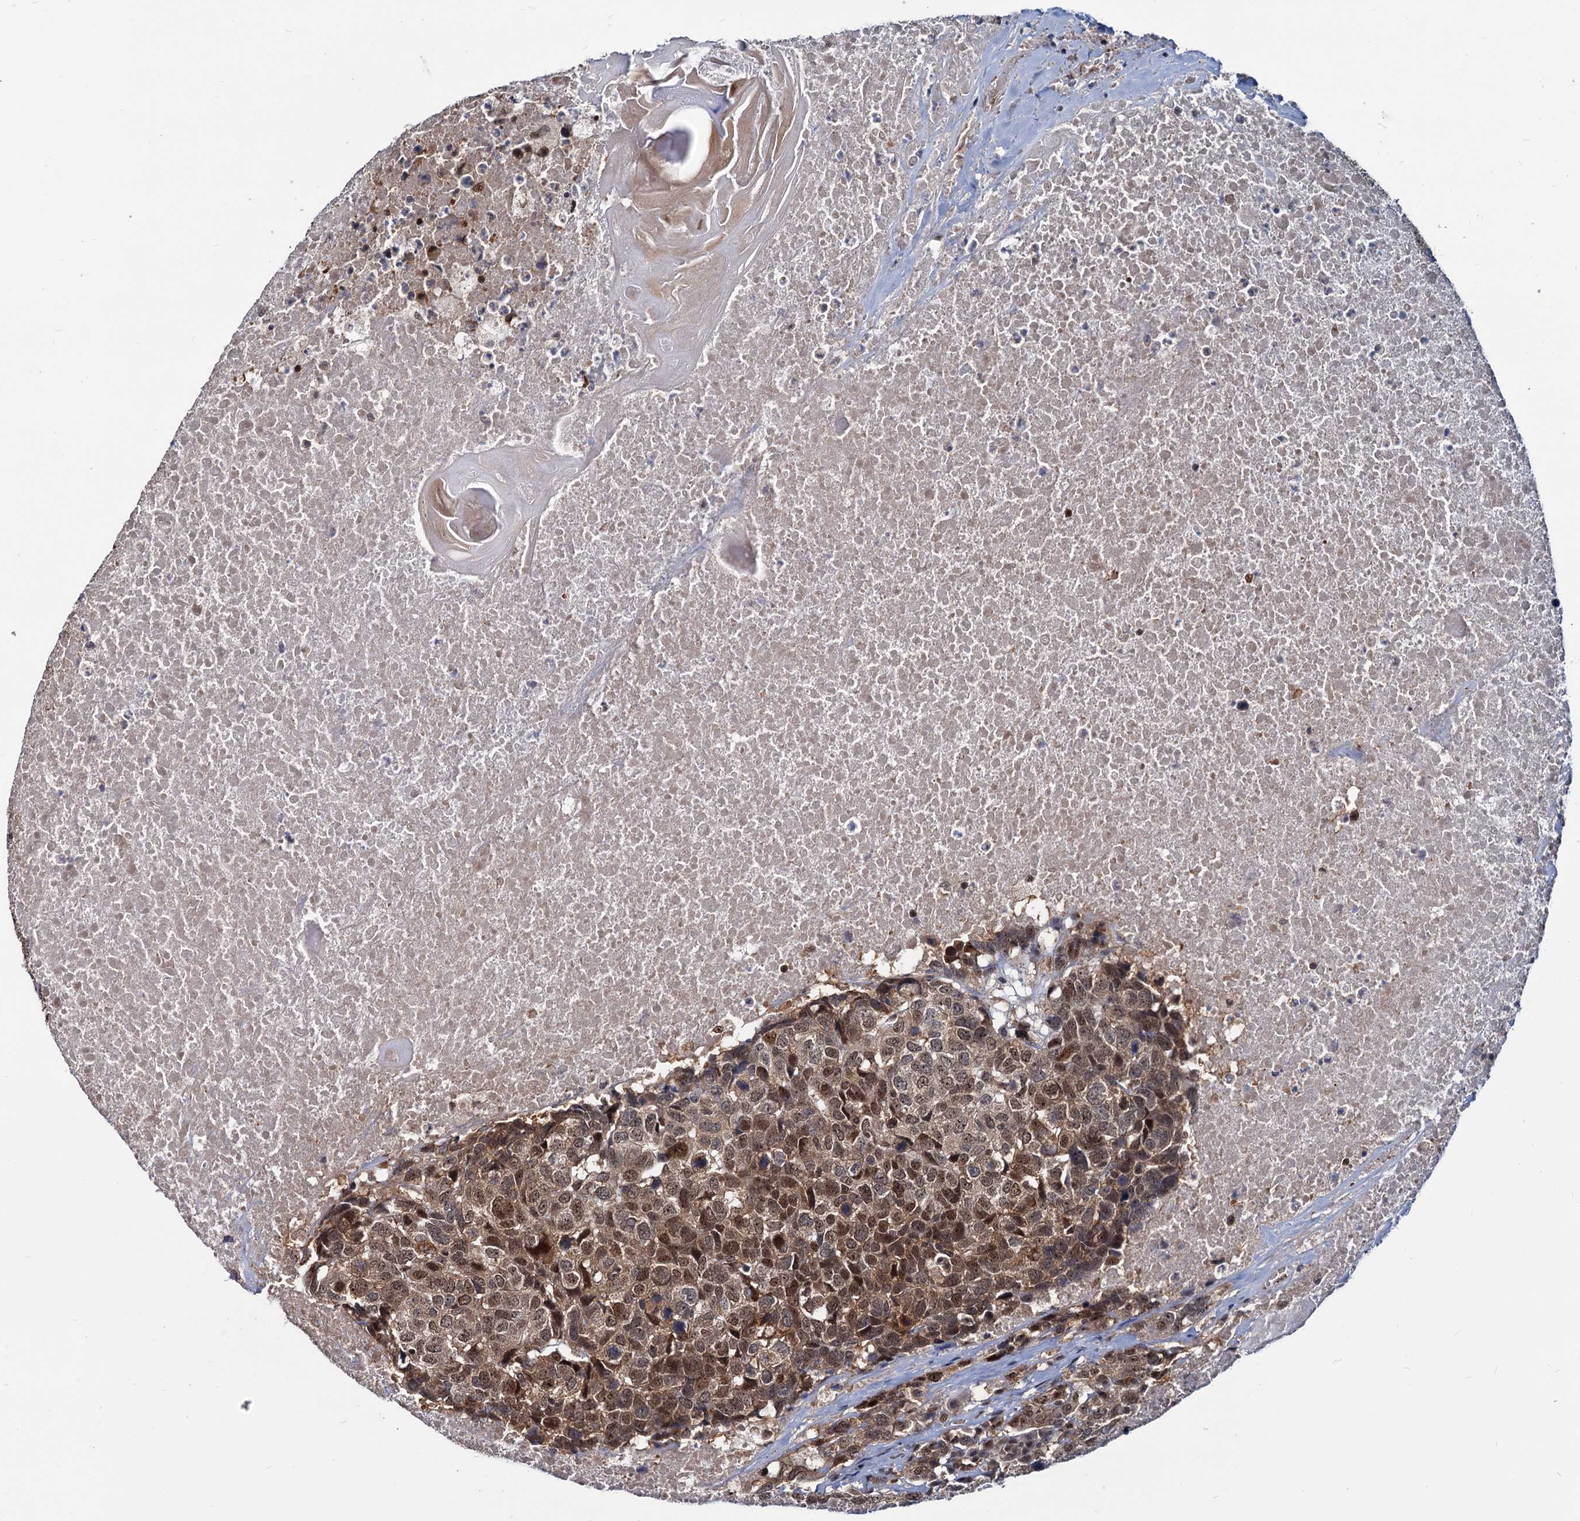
{"staining": {"intensity": "moderate", "quantity": ">75%", "location": "nuclear"}, "tissue": "head and neck cancer", "cell_type": "Tumor cells", "image_type": "cancer", "snomed": [{"axis": "morphology", "description": "Squamous cell carcinoma, NOS"}, {"axis": "topography", "description": "Head-Neck"}], "caption": "Head and neck cancer (squamous cell carcinoma) stained for a protein (brown) demonstrates moderate nuclear positive positivity in about >75% of tumor cells.", "gene": "UBLCP1", "patient": {"sex": "male", "age": 66}}